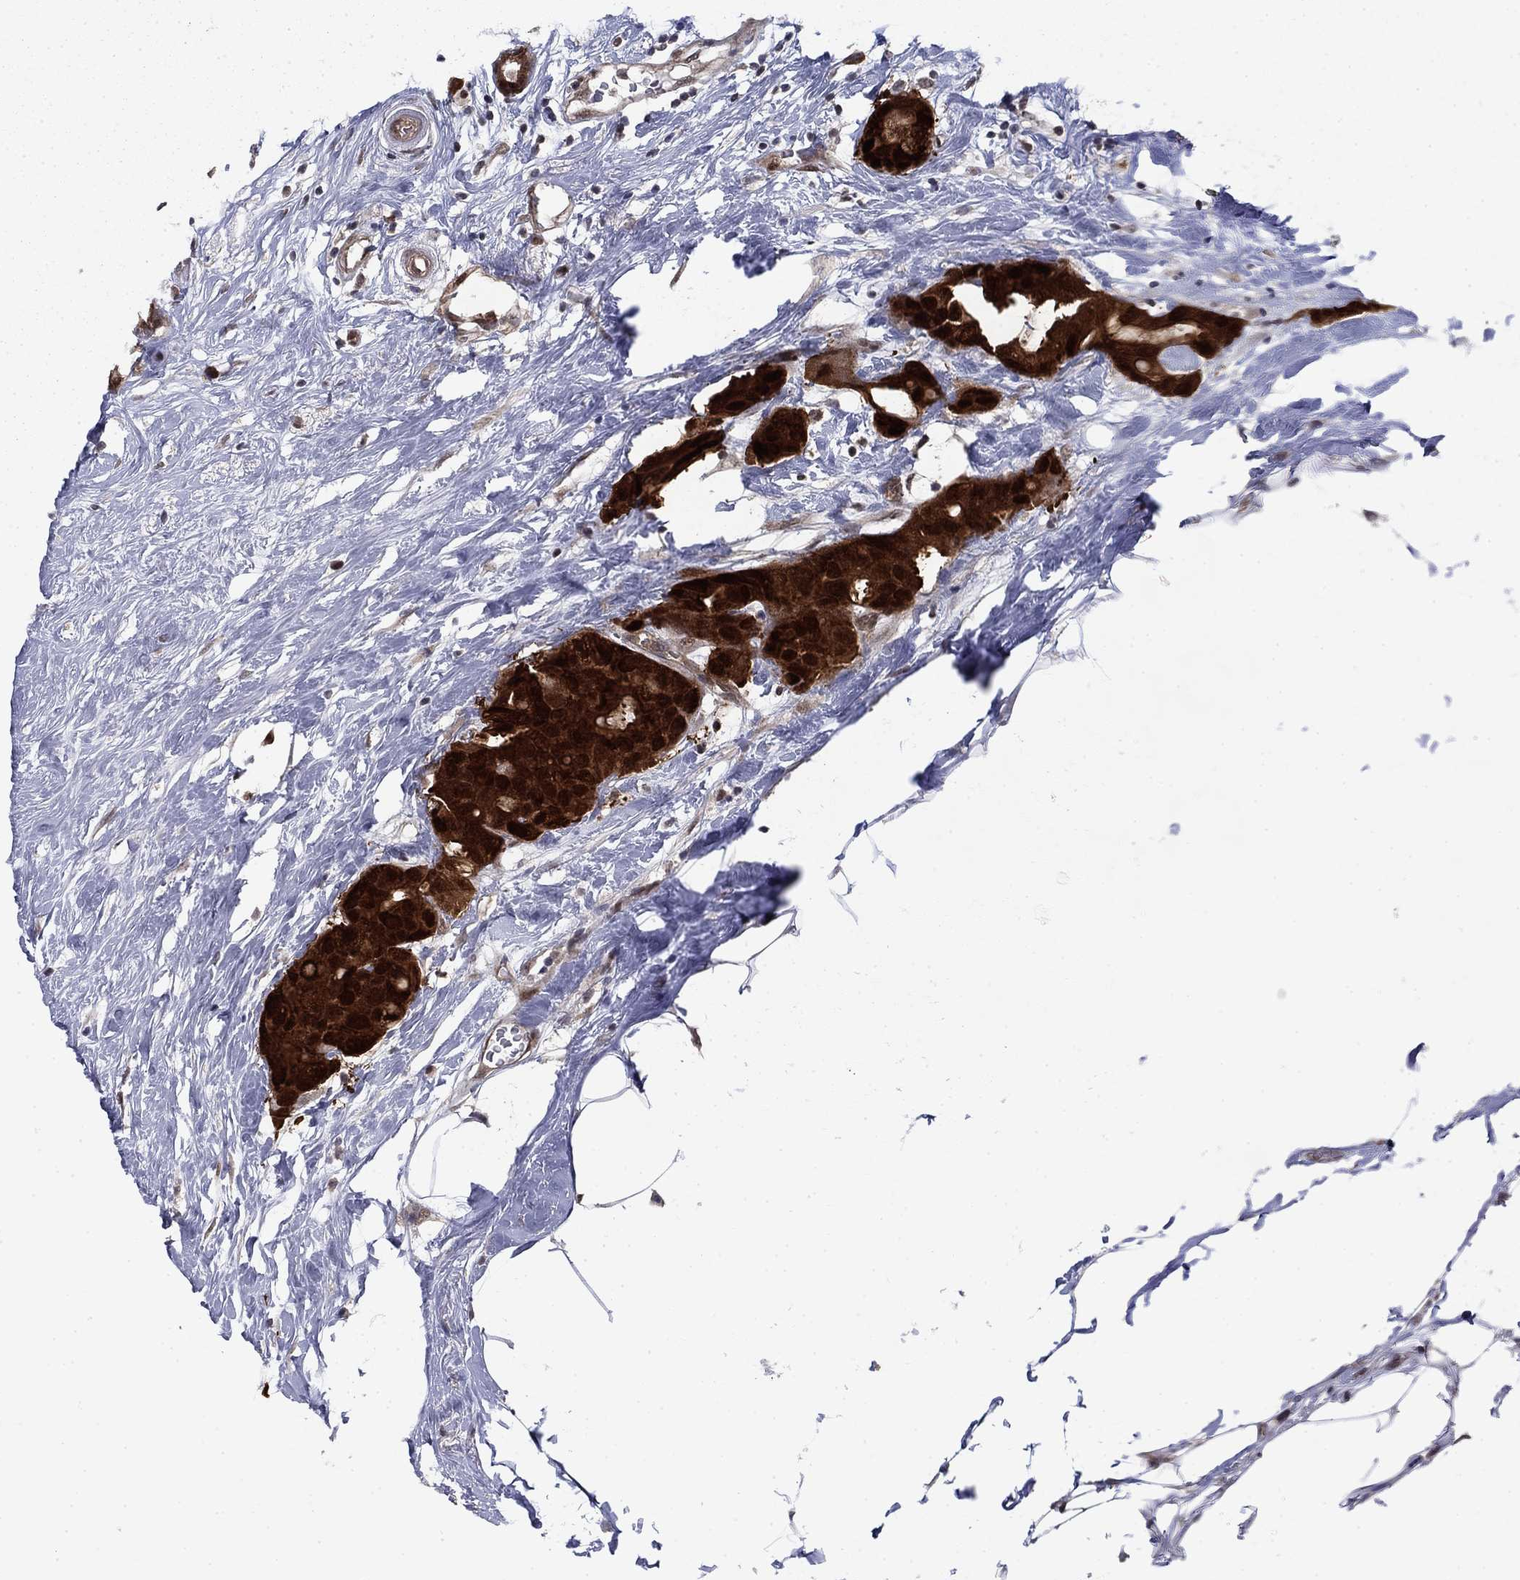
{"staining": {"intensity": "strong", "quantity": ">75%", "location": "cytoplasmic/membranous,nuclear"}, "tissue": "breast cancer", "cell_type": "Tumor cells", "image_type": "cancer", "snomed": [{"axis": "morphology", "description": "Duct carcinoma"}, {"axis": "topography", "description": "Breast"}], "caption": "Tumor cells display high levels of strong cytoplasmic/membranous and nuclear staining in about >75% of cells in human invasive ductal carcinoma (breast).", "gene": "FKBP4", "patient": {"sex": "female", "age": 45}}